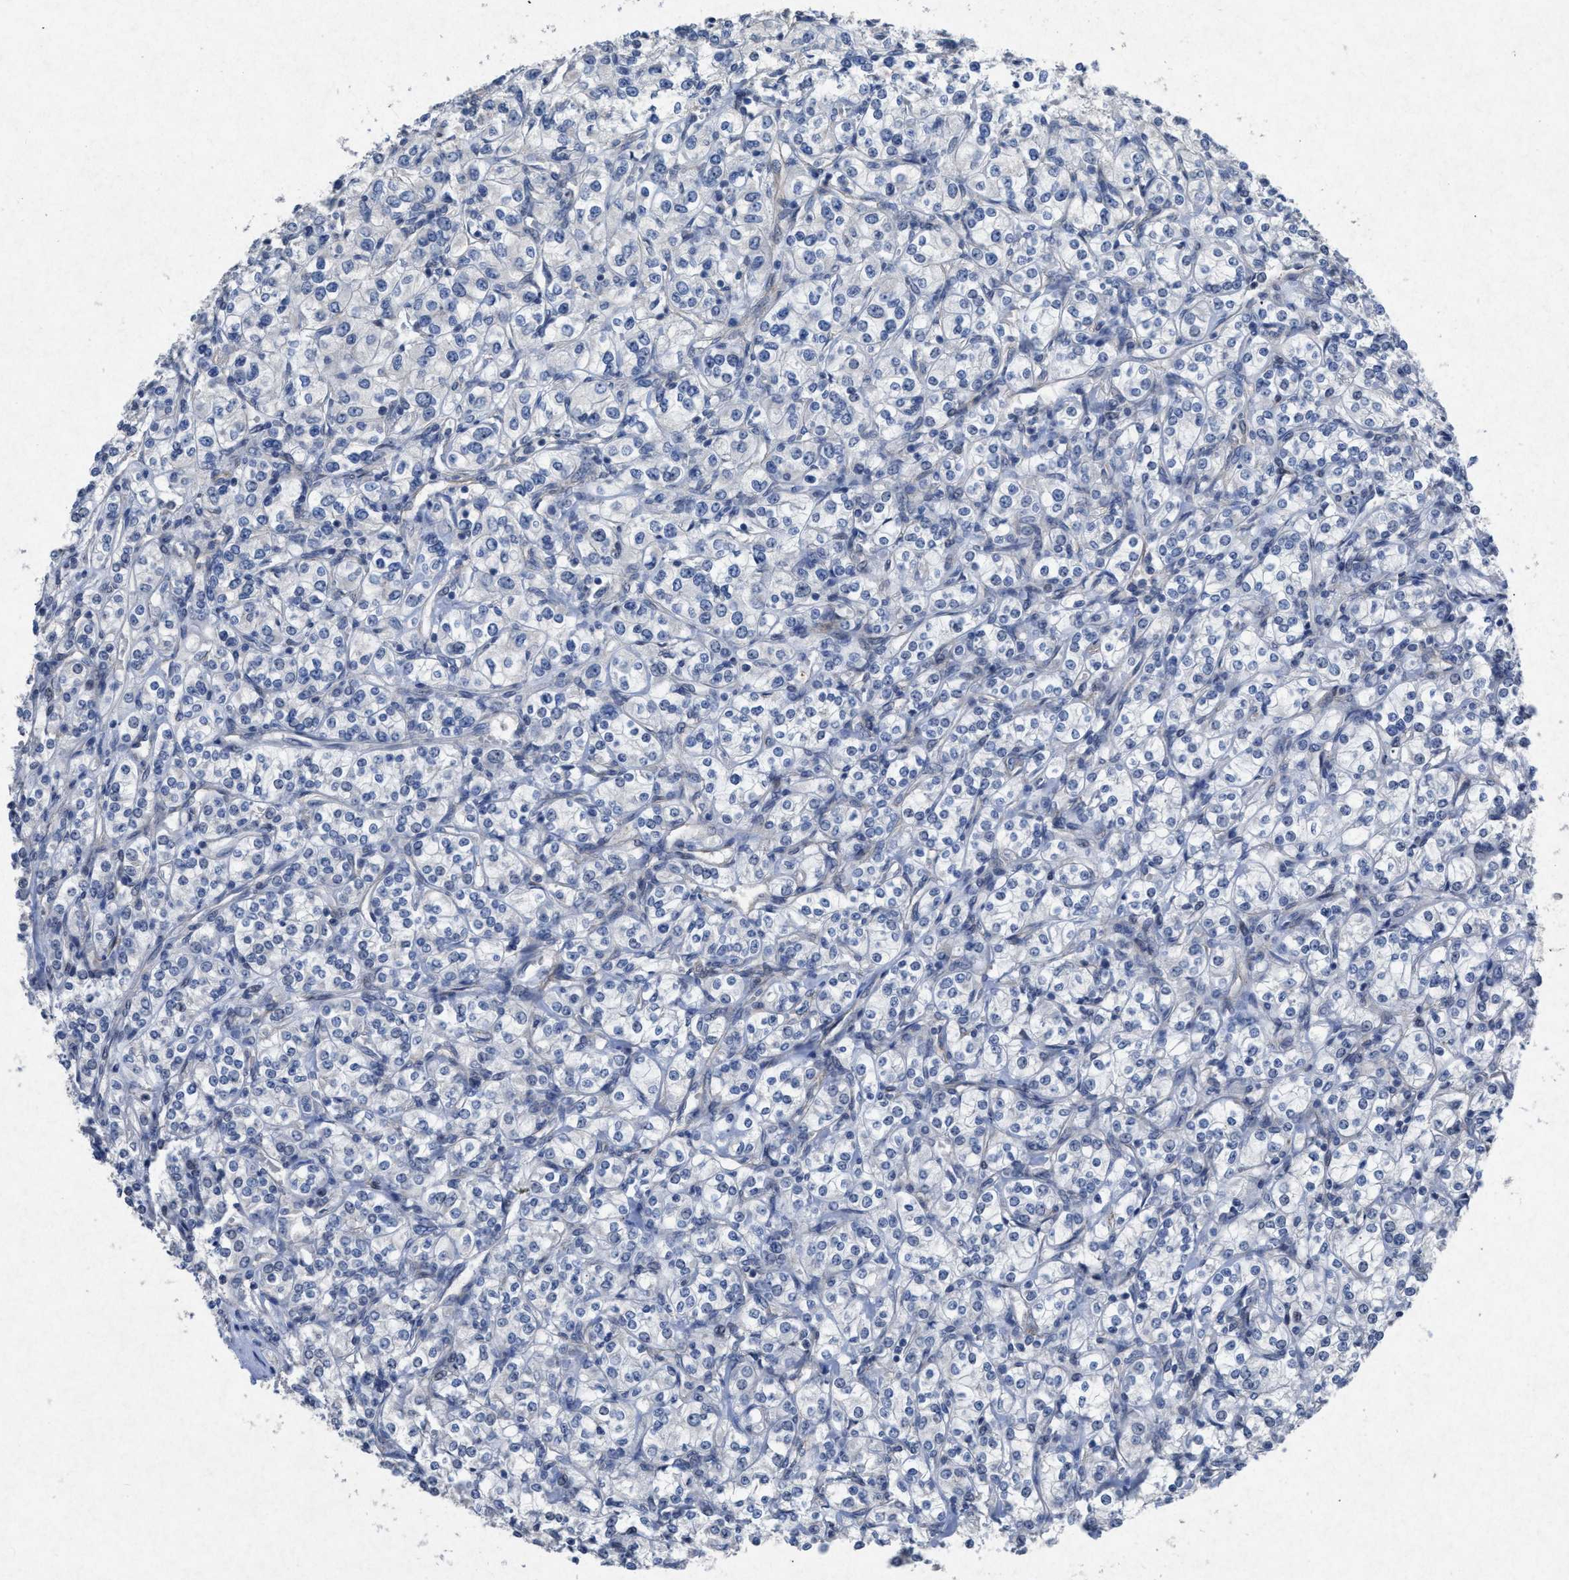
{"staining": {"intensity": "negative", "quantity": "none", "location": "none"}, "tissue": "renal cancer", "cell_type": "Tumor cells", "image_type": "cancer", "snomed": [{"axis": "morphology", "description": "Adenocarcinoma, NOS"}, {"axis": "topography", "description": "Kidney"}], "caption": "IHC of adenocarcinoma (renal) shows no staining in tumor cells.", "gene": "PDGFRA", "patient": {"sex": "male", "age": 77}}